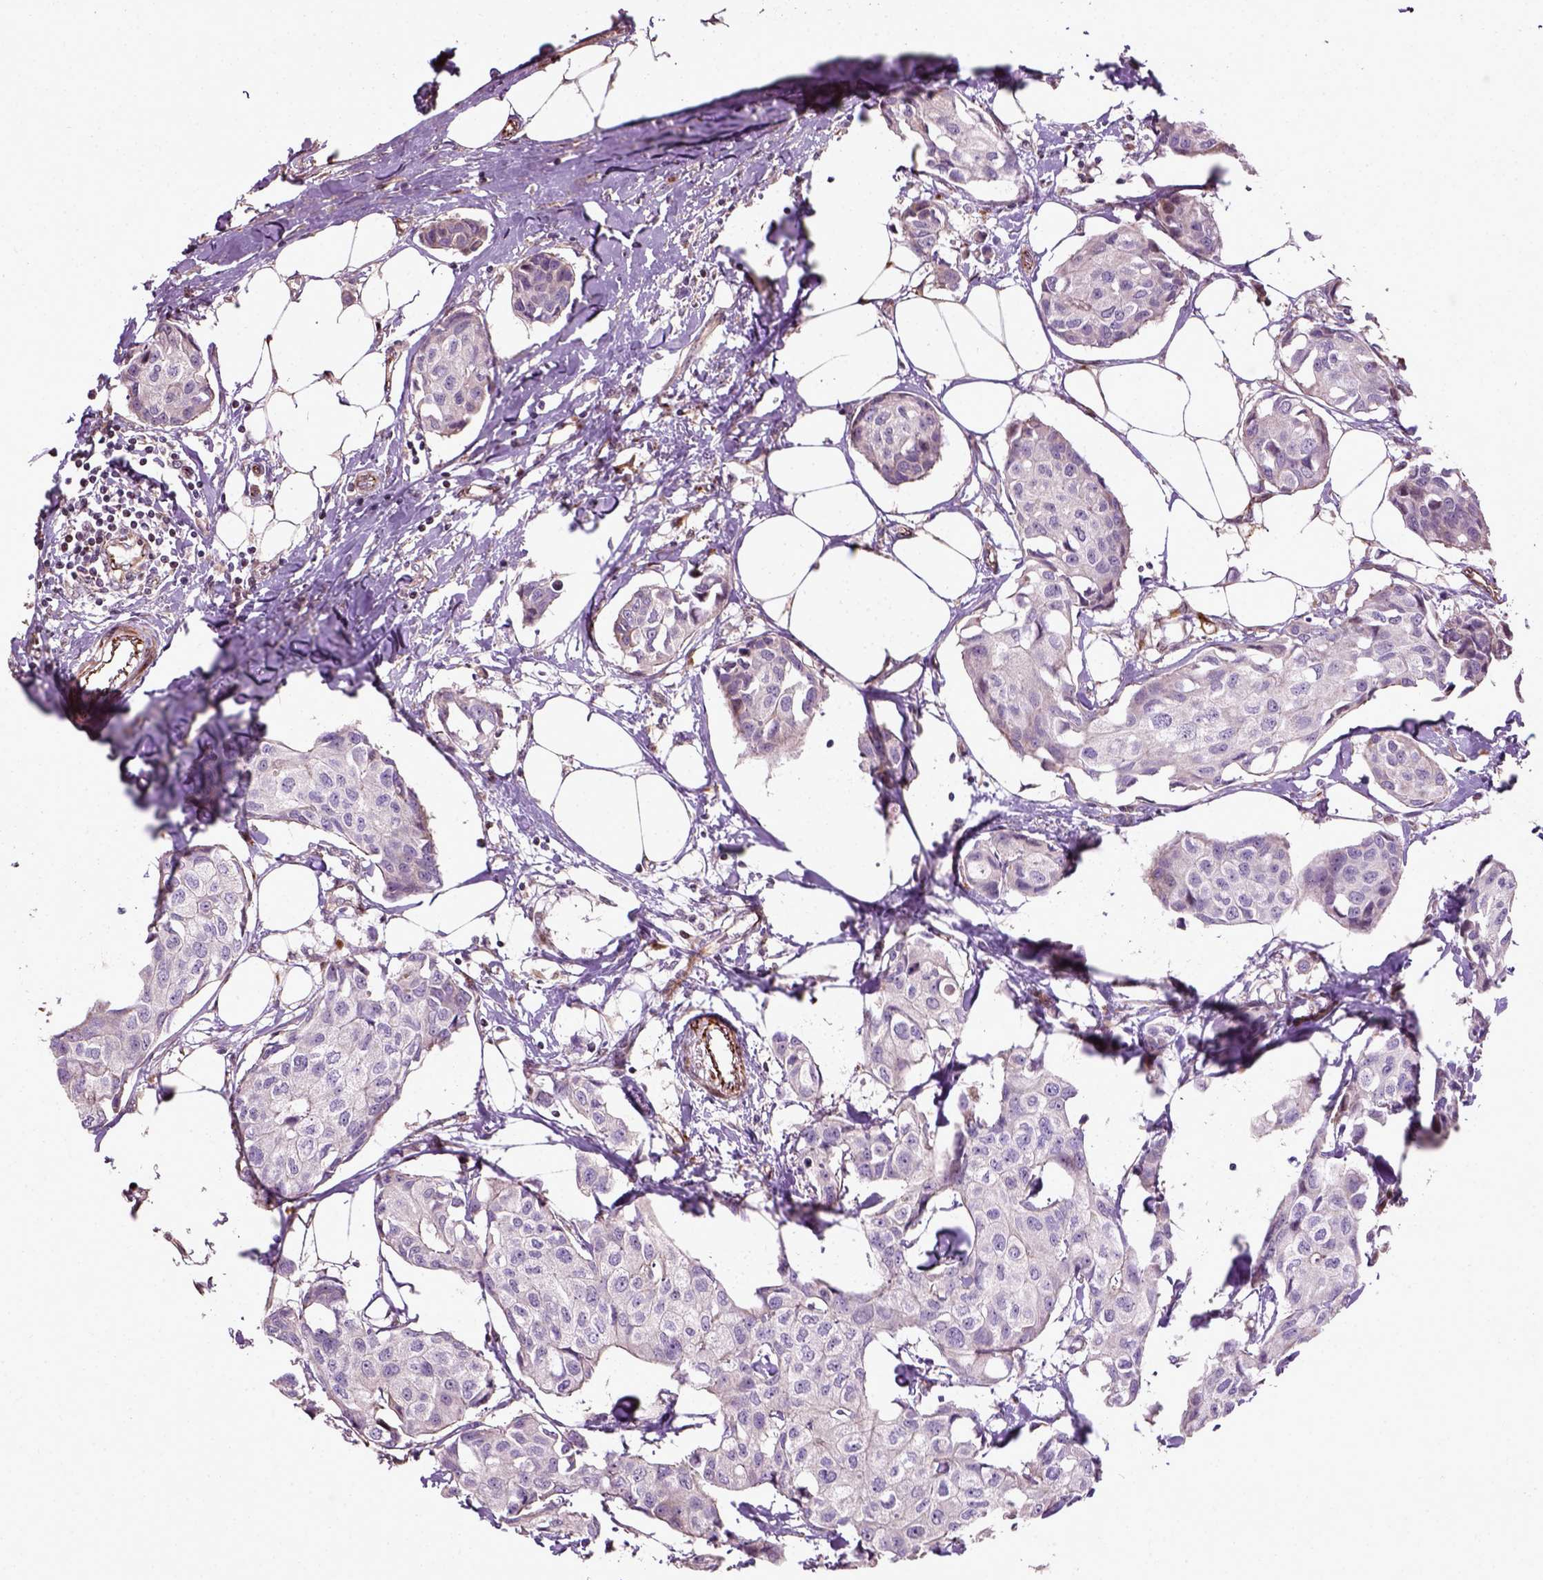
{"staining": {"intensity": "negative", "quantity": "none", "location": "none"}, "tissue": "breast cancer", "cell_type": "Tumor cells", "image_type": "cancer", "snomed": [{"axis": "morphology", "description": "Duct carcinoma"}, {"axis": "topography", "description": "Breast"}], "caption": "A histopathology image of human breast cancer is negative for staining in tumor cells.", "gene": "PKP3", "patient": {"sex": "female", "age": 80}}